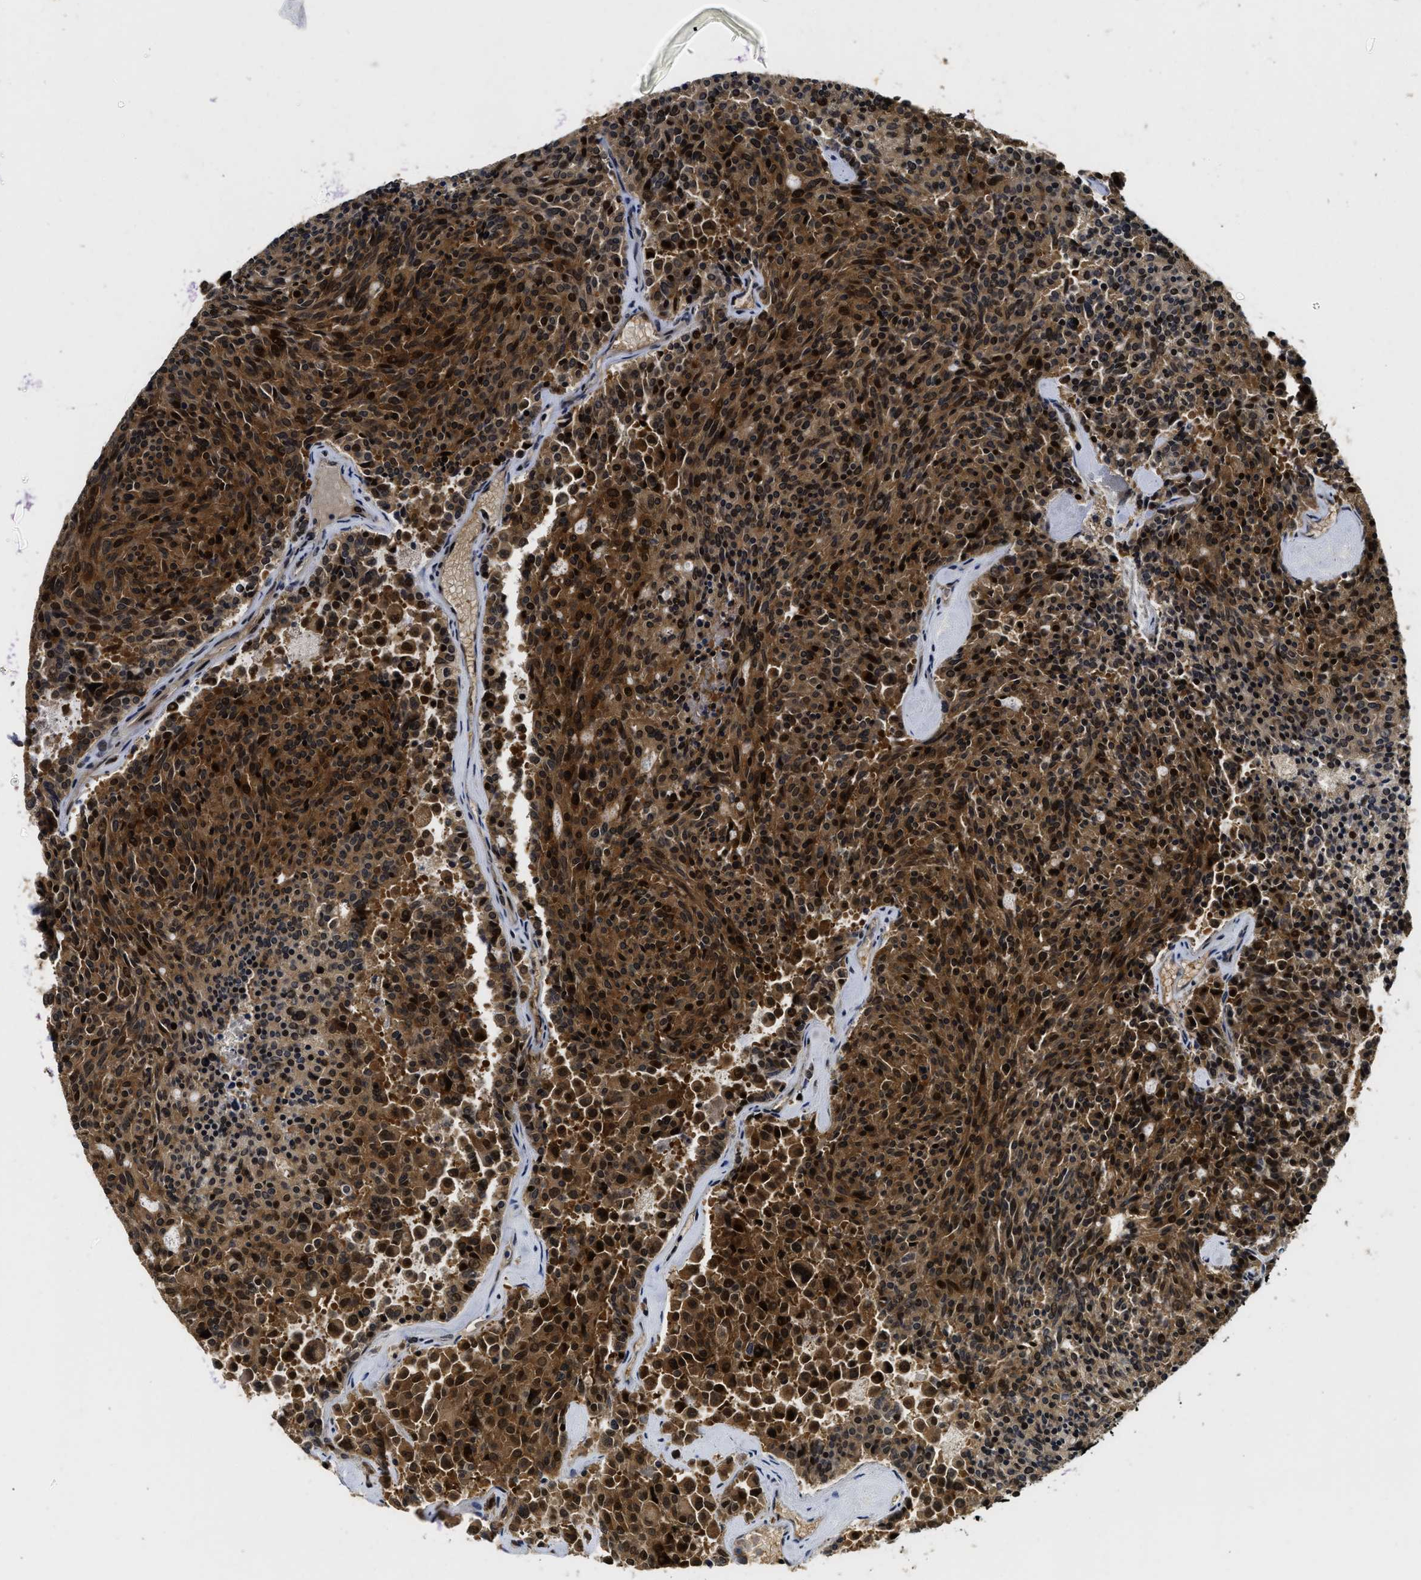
{"staining": {"intensity": "strong", "quantity": ">75%", "location": "cytoplasmic/membranous,nuclear"}, "tissue": "carcinoid", "cell_type": "Tumor cells", "image_type": "cancer", "snomed": [{"axis": "morphology", "description": "Carcinoid, malignant, NOS"}, {"axis": "topography", "description": "Pancreas"}], "caption": "The image demonstrates a brown stain indicating the presence of a protein in the cytoplasmic/membranous and nuclear of tumor cells in carcinoid.", "gene": "ADSL", "patient": {"sex": "female", "age": 54}}